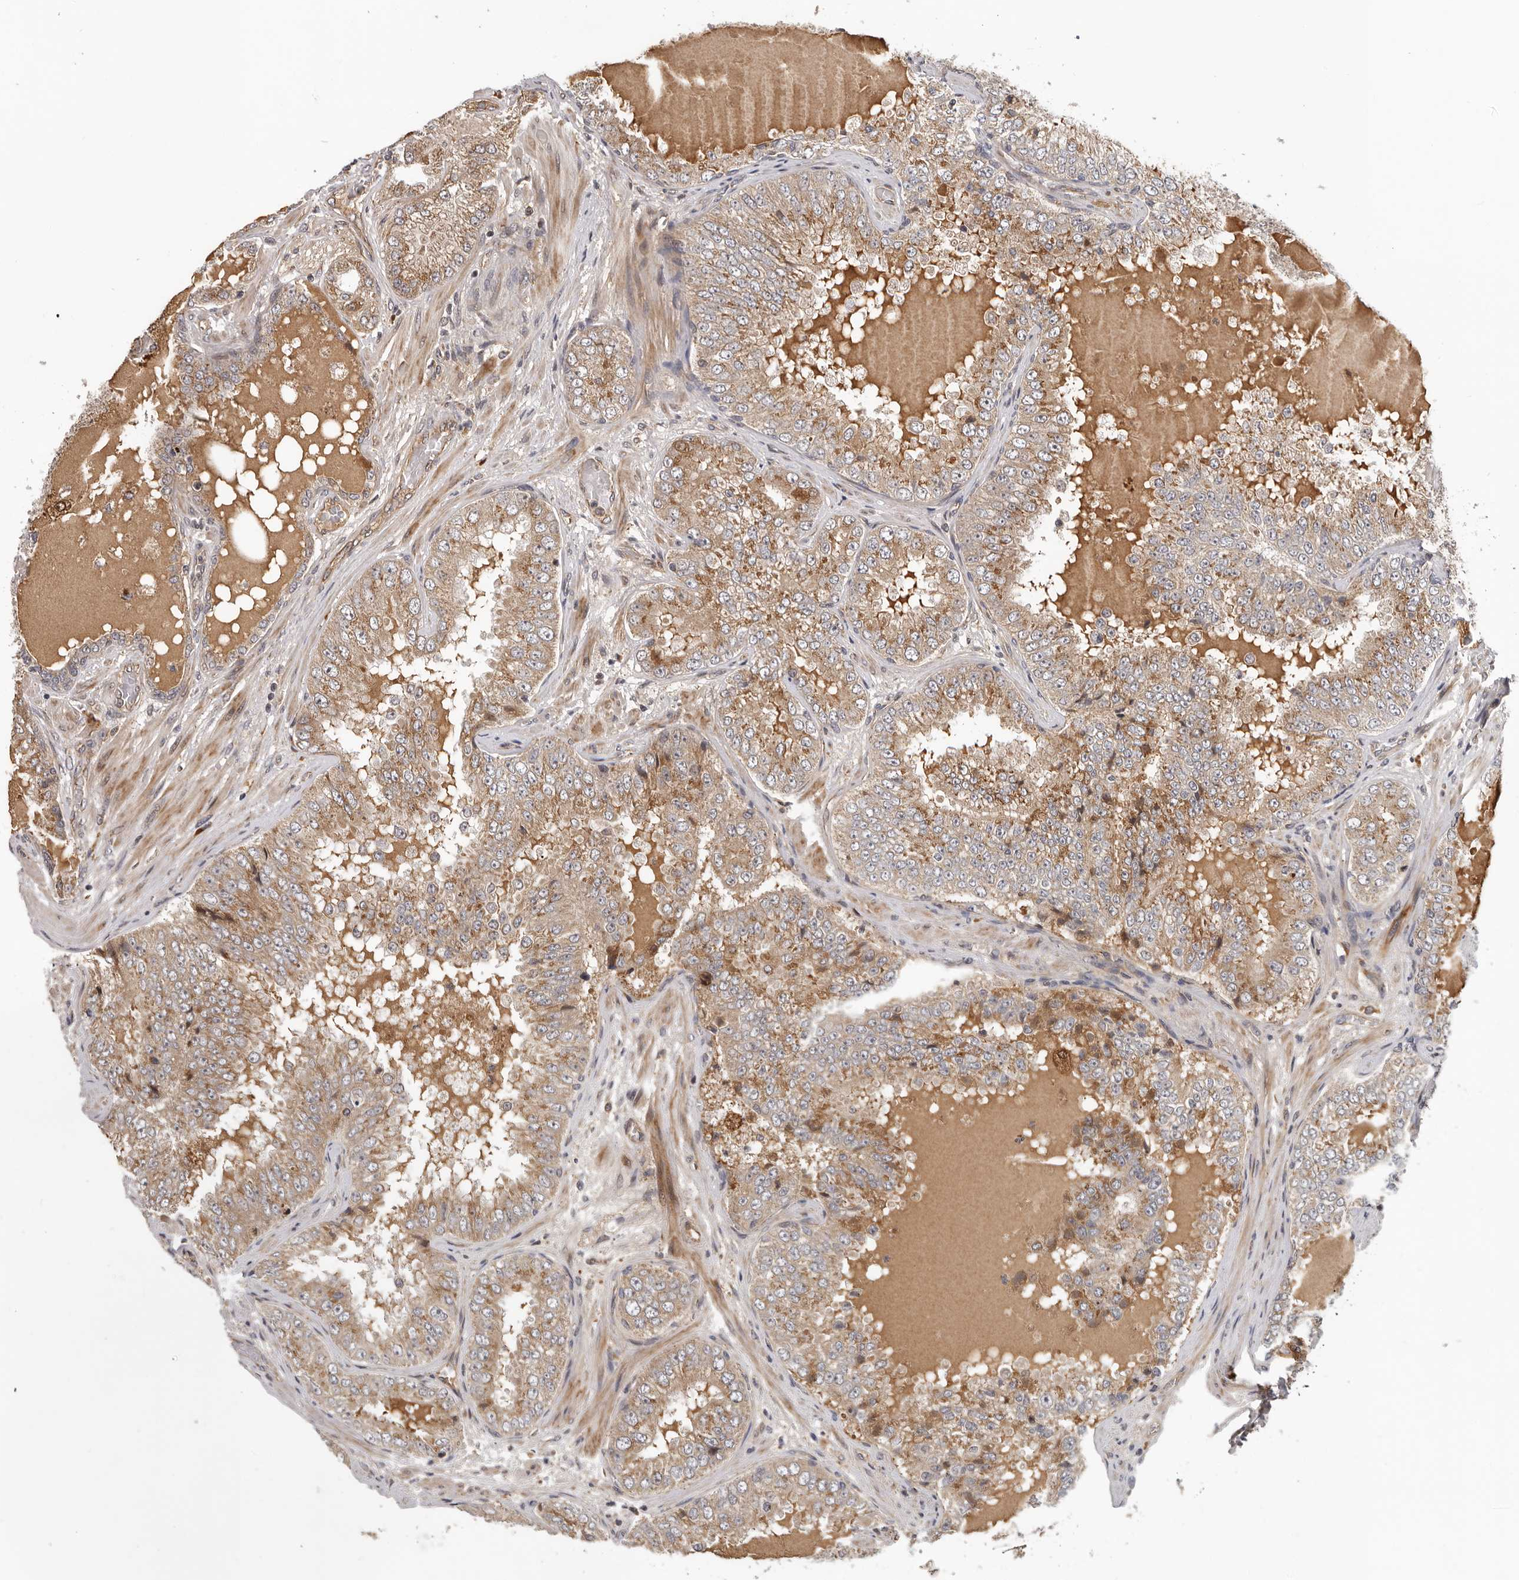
{"staining": {"intensity": "moderate", "quantity": ">75%", "location": "cytoplasmic/membranous"}, "tissue": "prostate cancer", "cell_type": "Tumor cells", "image_type": "cancer", "snomed": [{"axis": "morphology", "description": "Adenocarcinoma, High grade"}, {"axis": "topography", "description": "Prostate"}], "caption": "Immunohistochemical staining of human high-grade adenocarcinoma (prostate) displays medium levels of moderate cytoplasmic/membranous staining in approximately >75% of tumor cells.", "gene": "RNF157", "patient": {"sex": "male", "age": 58}}